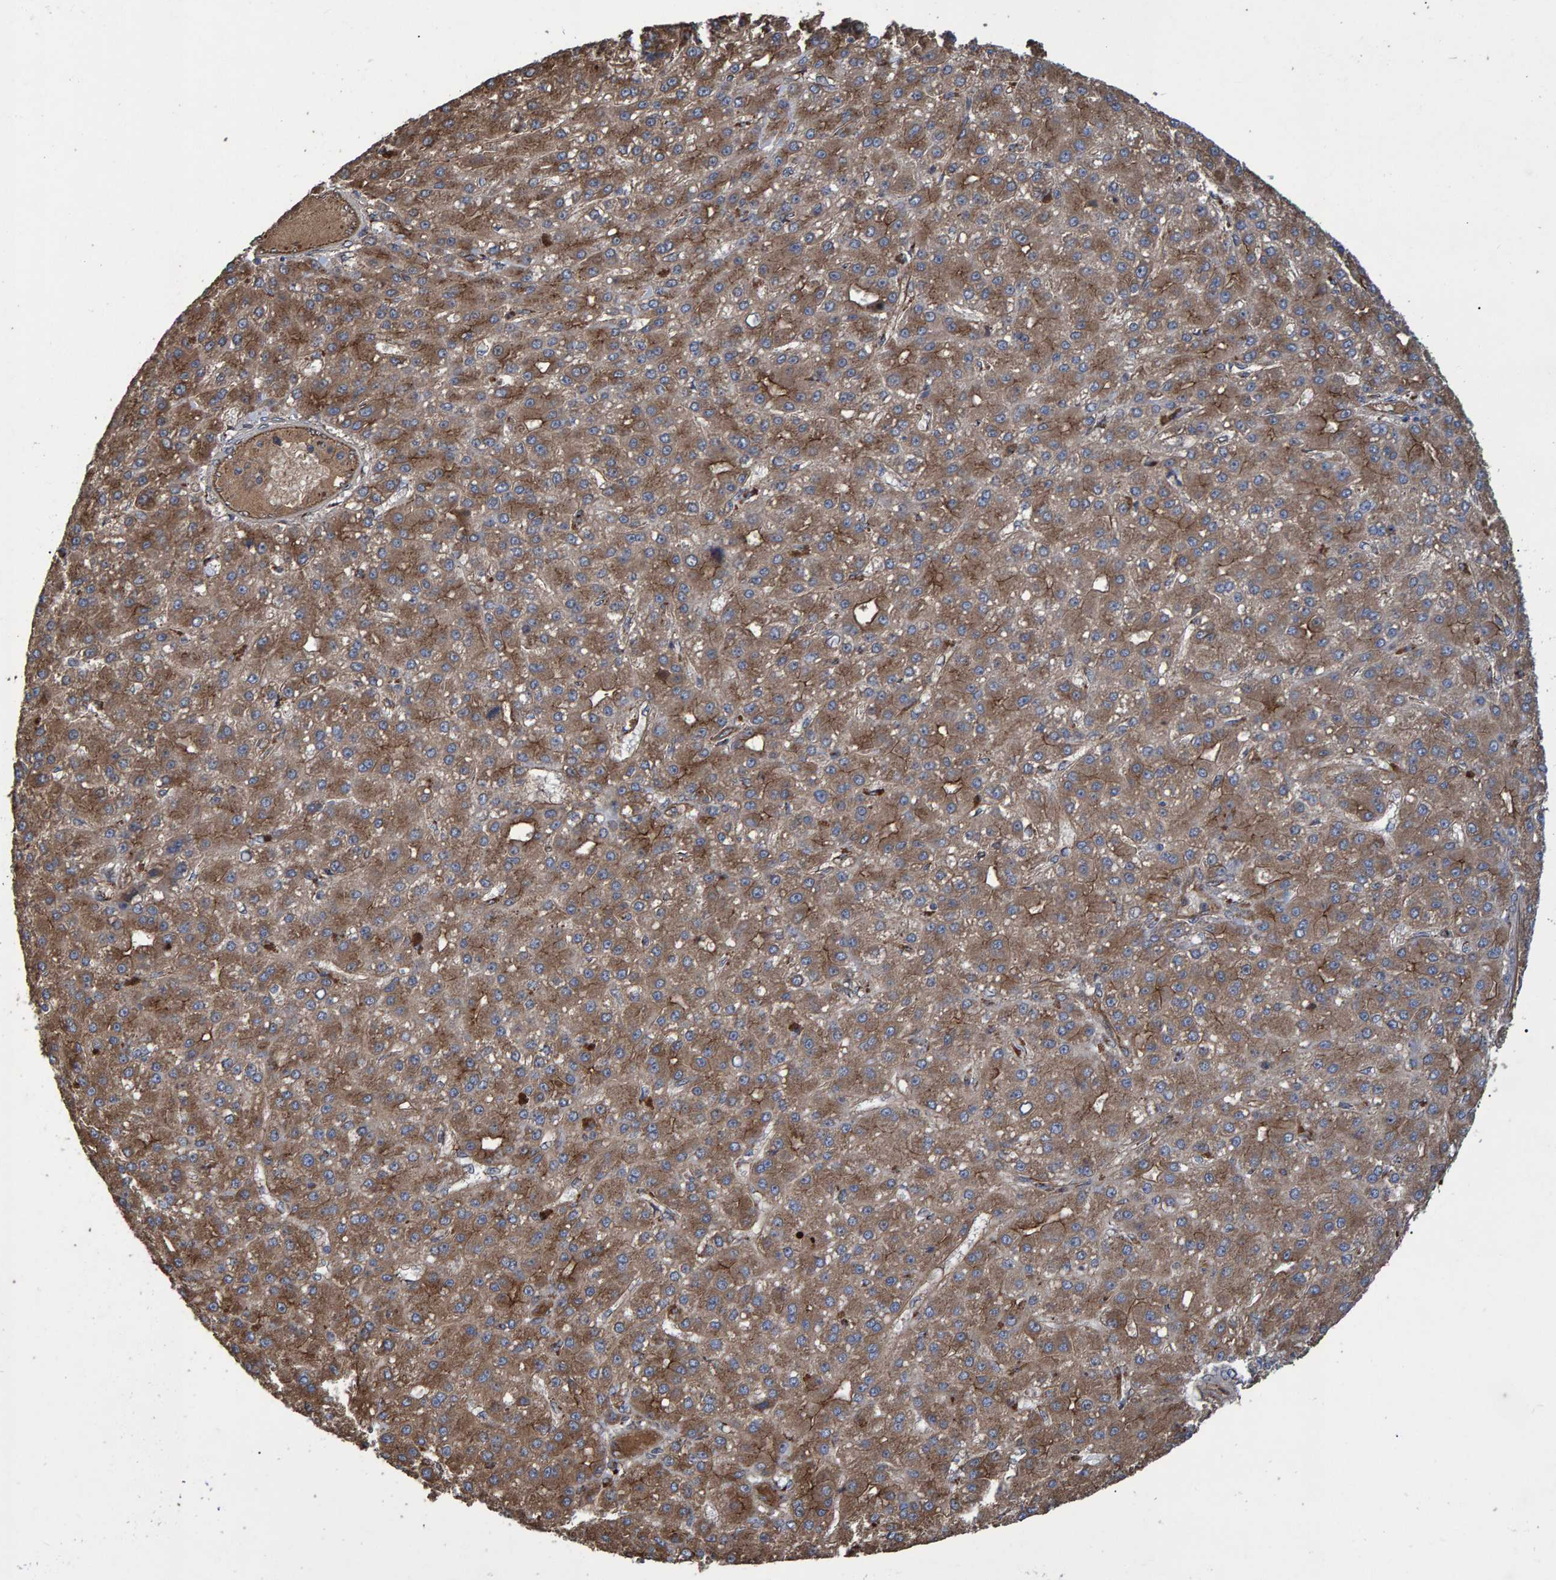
{"staining": {"intensity": "moderate", "quantity": ">75%", "location": "cytoplasmic/membranous"}, "tissue": "liver cancer", "cell_type": "Tumor cells", "image_type": "cancer", "snomed": [{"axis": "morphology", "description": "Carcinoma, Hepatocellular, NOS"}, {"axis": "topography", "description": "Liver"}], "caption": "IHC of liver cancer (hepatocellular carcinoma) shows medium levels of moderate cytoplasmic/membranous expression in about >75% of tumor cells.", "gene": "TRIM68", "patient": {"sex": "male", "age": 67}}